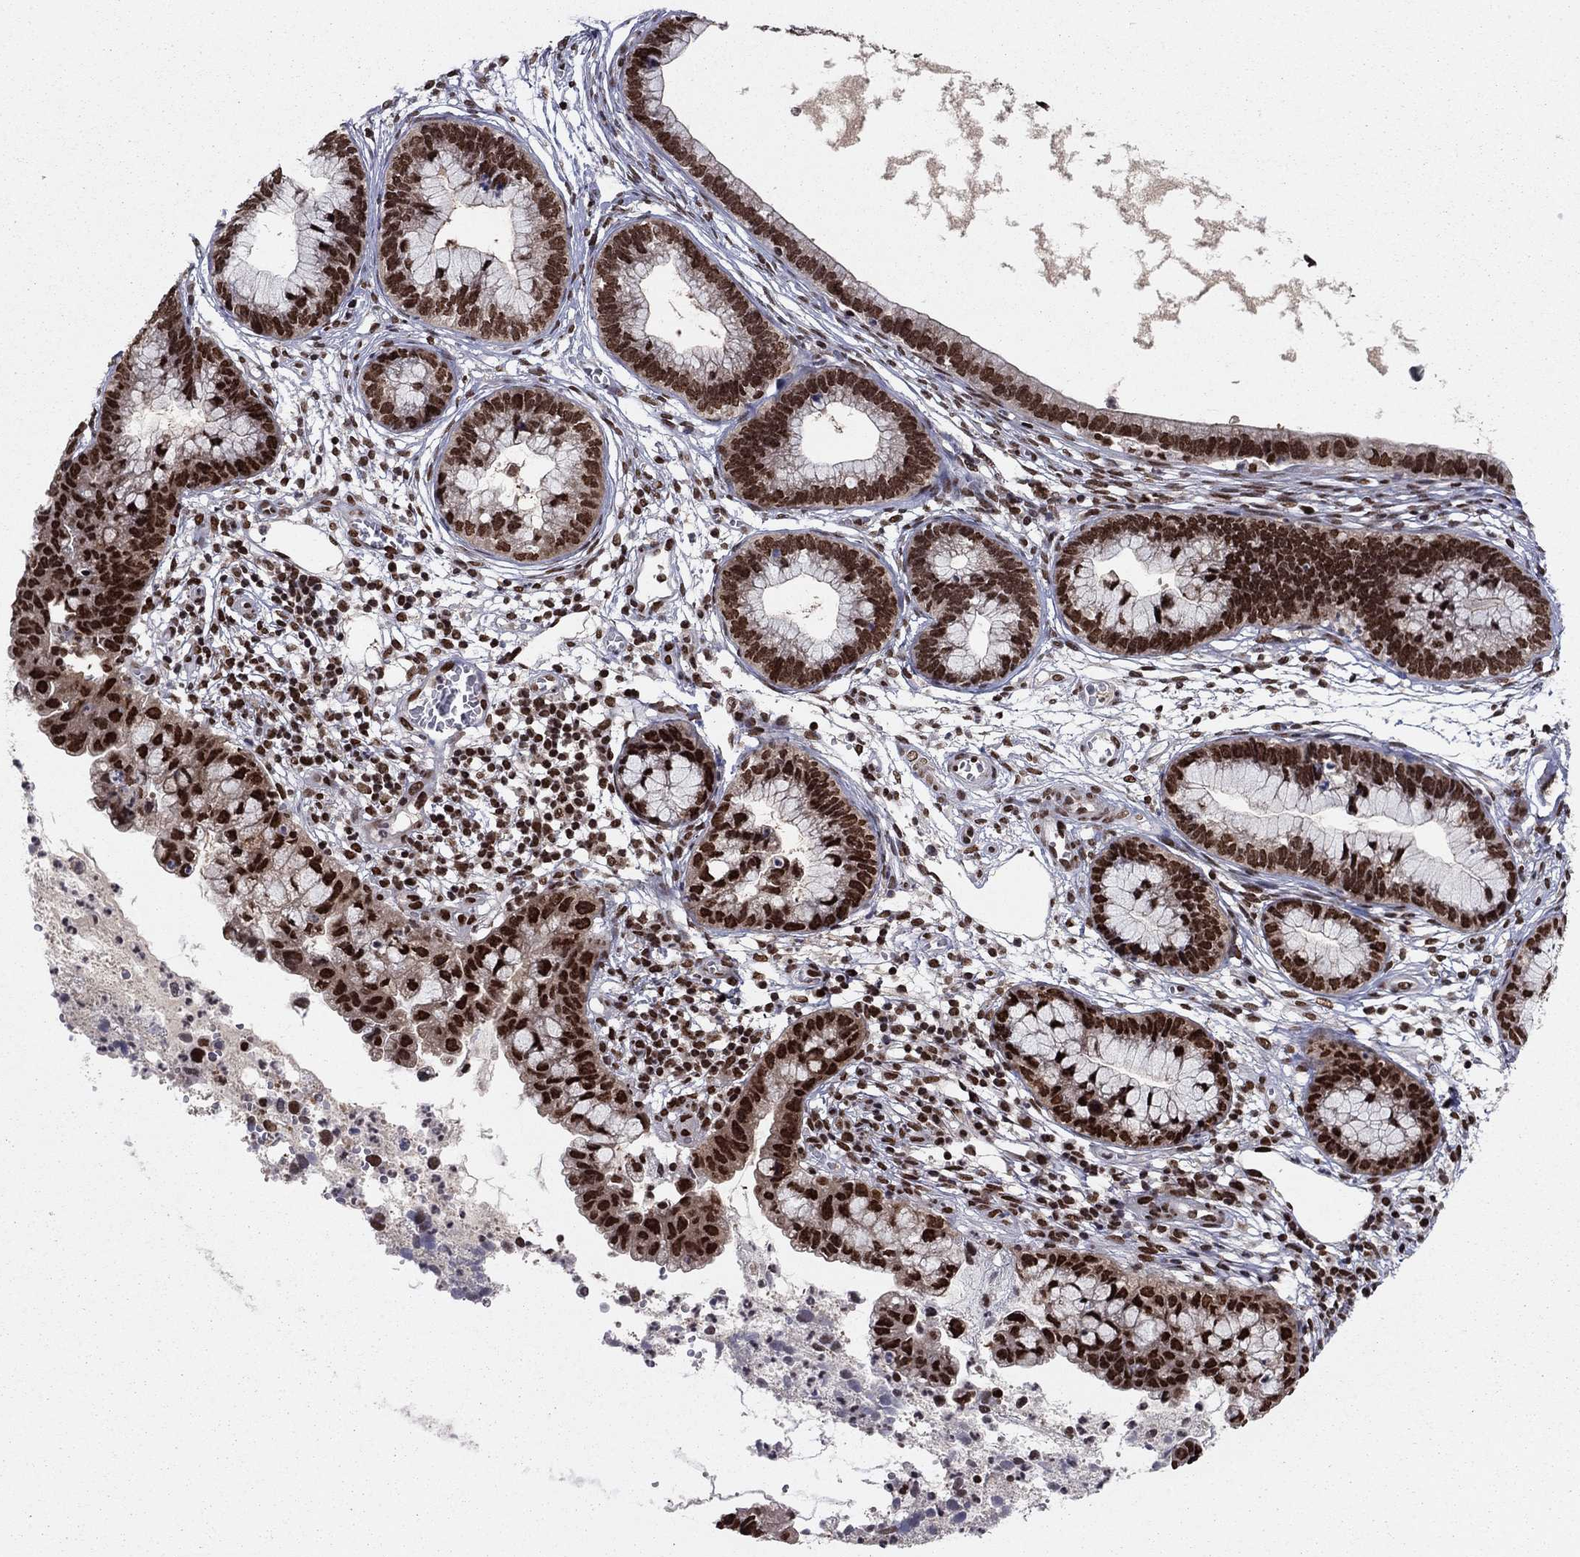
{"staining": {"intensity": "strong", "quantity": ">75%", "location": "nuclear"}, "tissue": "cervical cancer", "cell_type": "Tumor cells", "image_type": "cancer", "snomed": [{"axis": "morphology", "description": "Adenocarcinoma, NOS"}, {"axis": "topography", "description": "Cervix"}], "caption": "Immunohistochemistry (IHC) of human cervical cancer reveals high levels of strong nuclear expression in about >75% of tumor cells.", "gene": "USP54", "patient": {"sex": "female", "age": 44}}